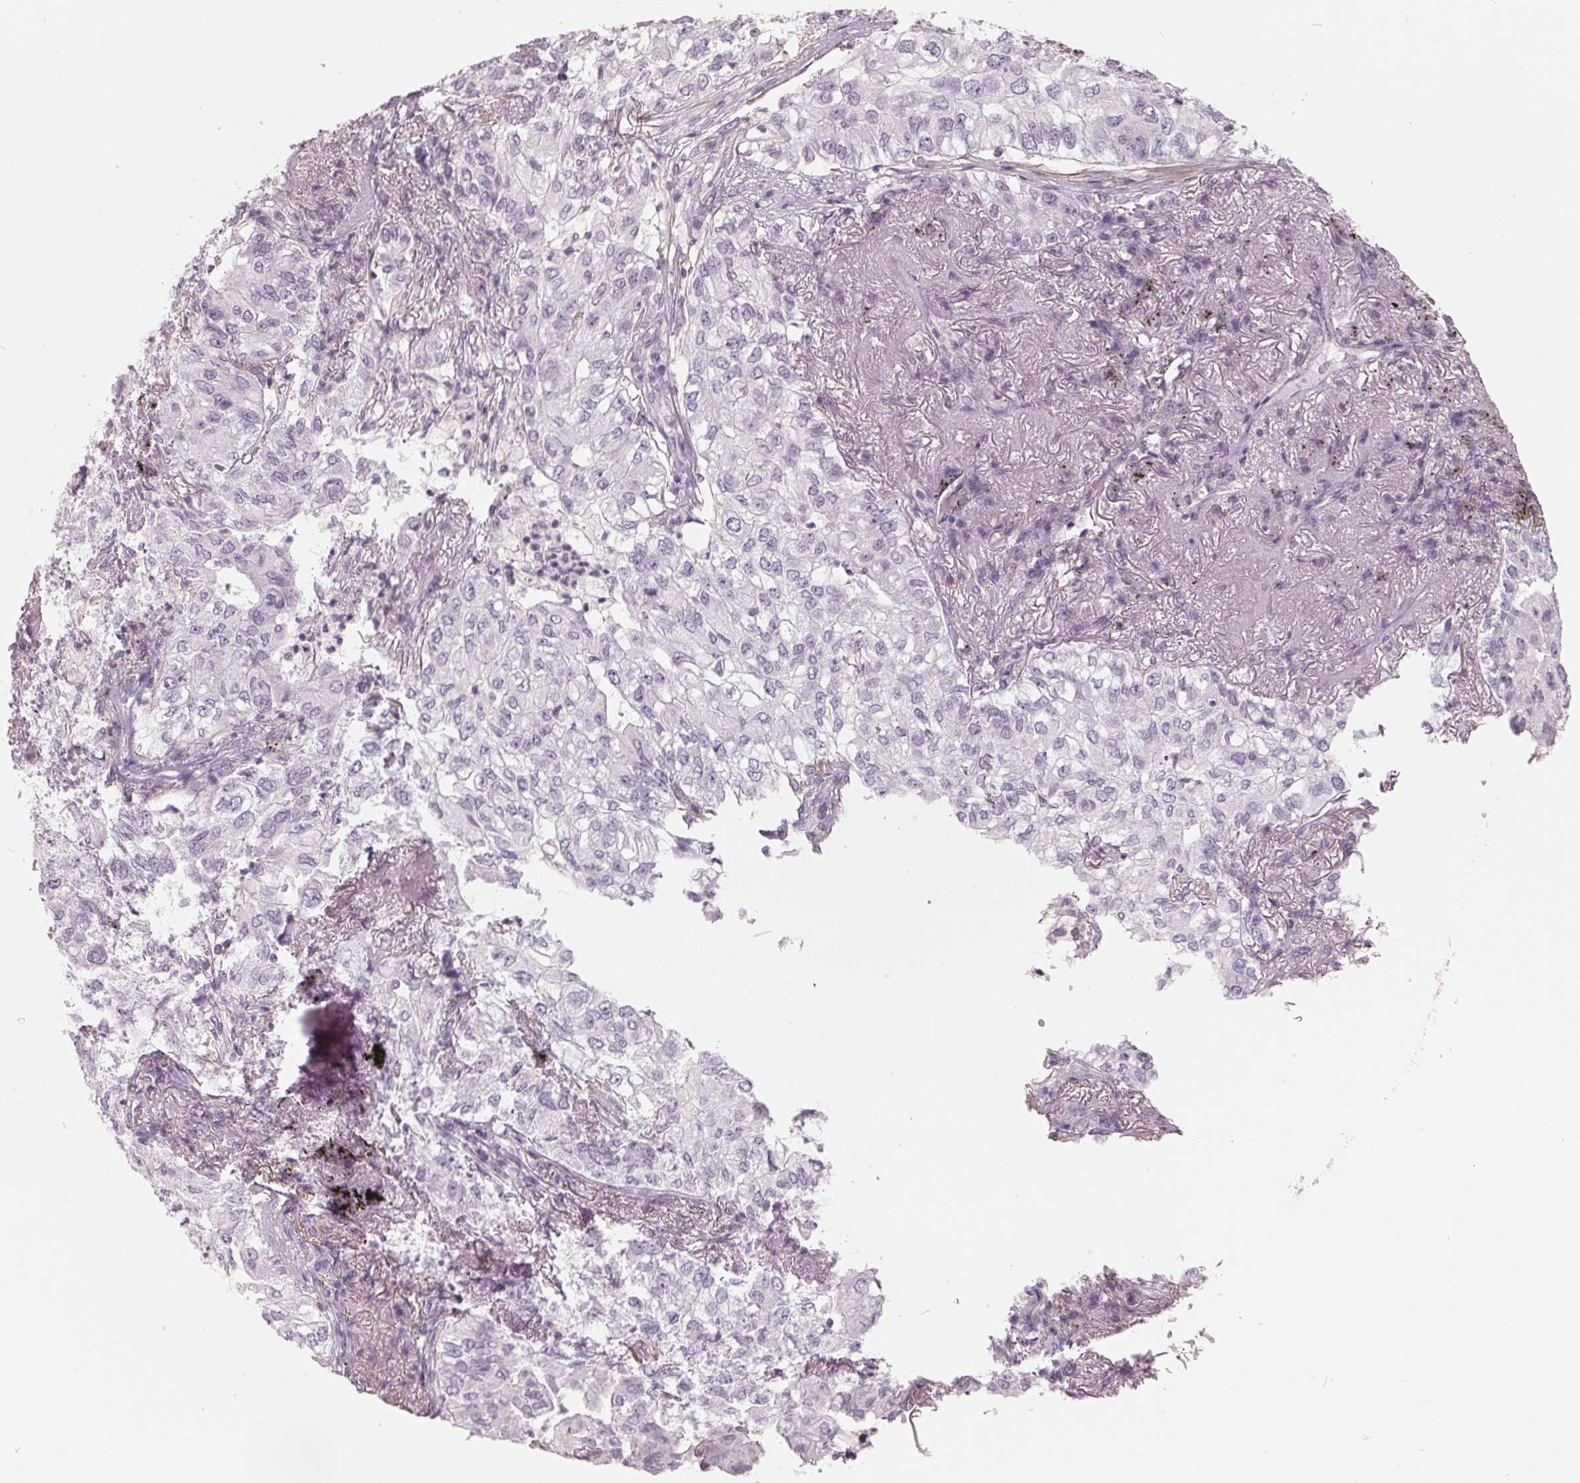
{"staining": {"intensity": "negative", "quantity": "none", "location": "none"}, "tissue": "lung cancer", "cell_type": "Tumor cells", "image_type": "cancer", "snomed": [{"axis": "morphology", "description": "Adenocarcinoma, NOS"}, {"axis": "topography", "description": "Lung"}], "caption": "The micrograph shows no significant expression in tumor cells of adenocarcinoma (lung).", "gene": "FTCD", "patient": {"sex": "female", "age": 73}}